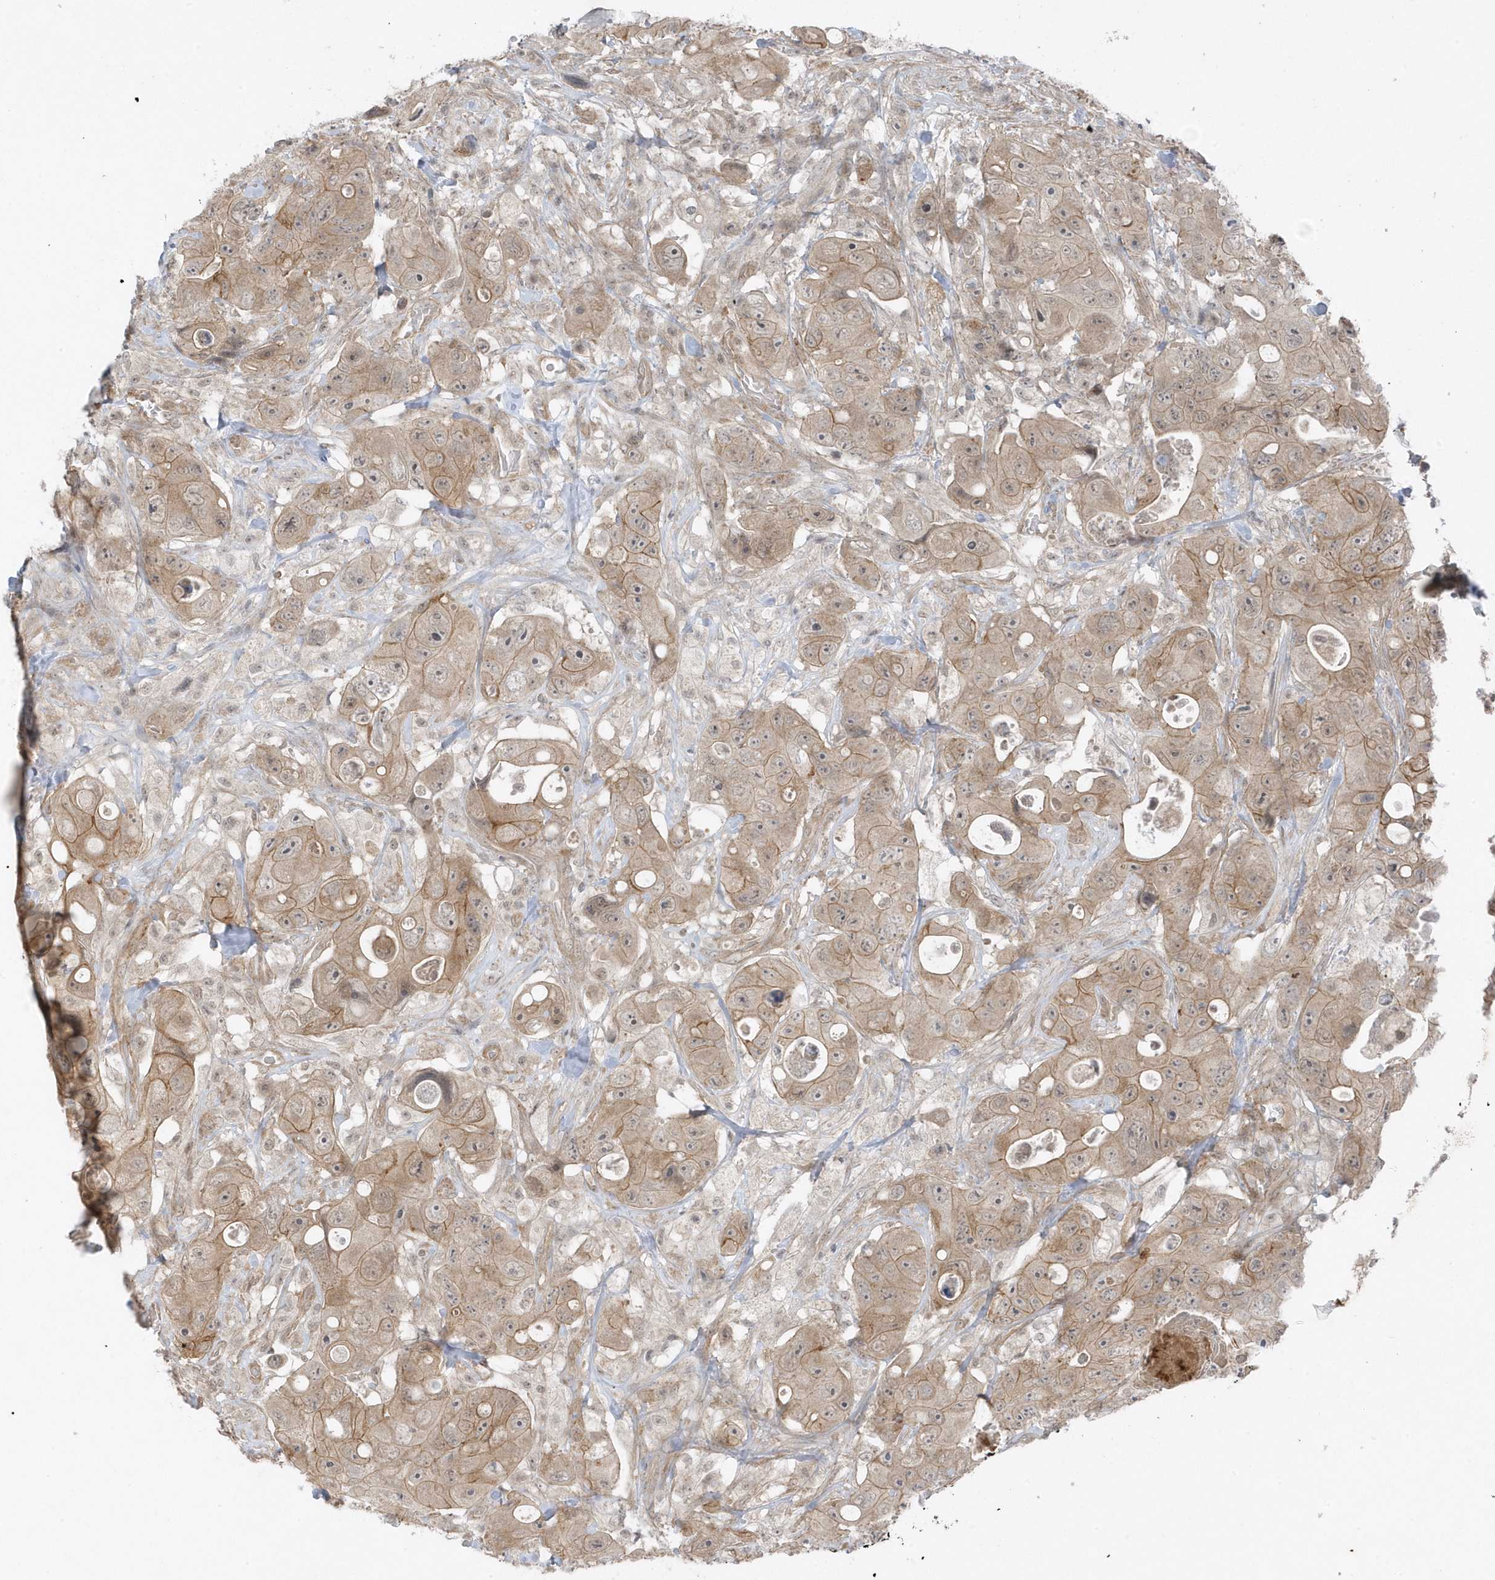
{"staining": {"intensity": "moderate", "quantity": ">75%", "location": "cytoplasmic/membranous"}, "tissue": "colorectal cancer", "cell_type": "Tumor cells", "image_type": "cancer", "snomed": [{"axis": "morphology", "description": "Adenocarcinoma, NOS"}, {"axis": "topography", "description": "Colon"}], "caption": "Immunohistochemistry (DAB (3,3'-diaminobenzidine)) staining of human colorectal cancer (adenocarcinoma) demonstrates moderate cytoplasmic/membranous protein staining in approximately >75% of tumor cells.", "gene": "PARD3B", "patient": {"sex": "female", "age": 46}}